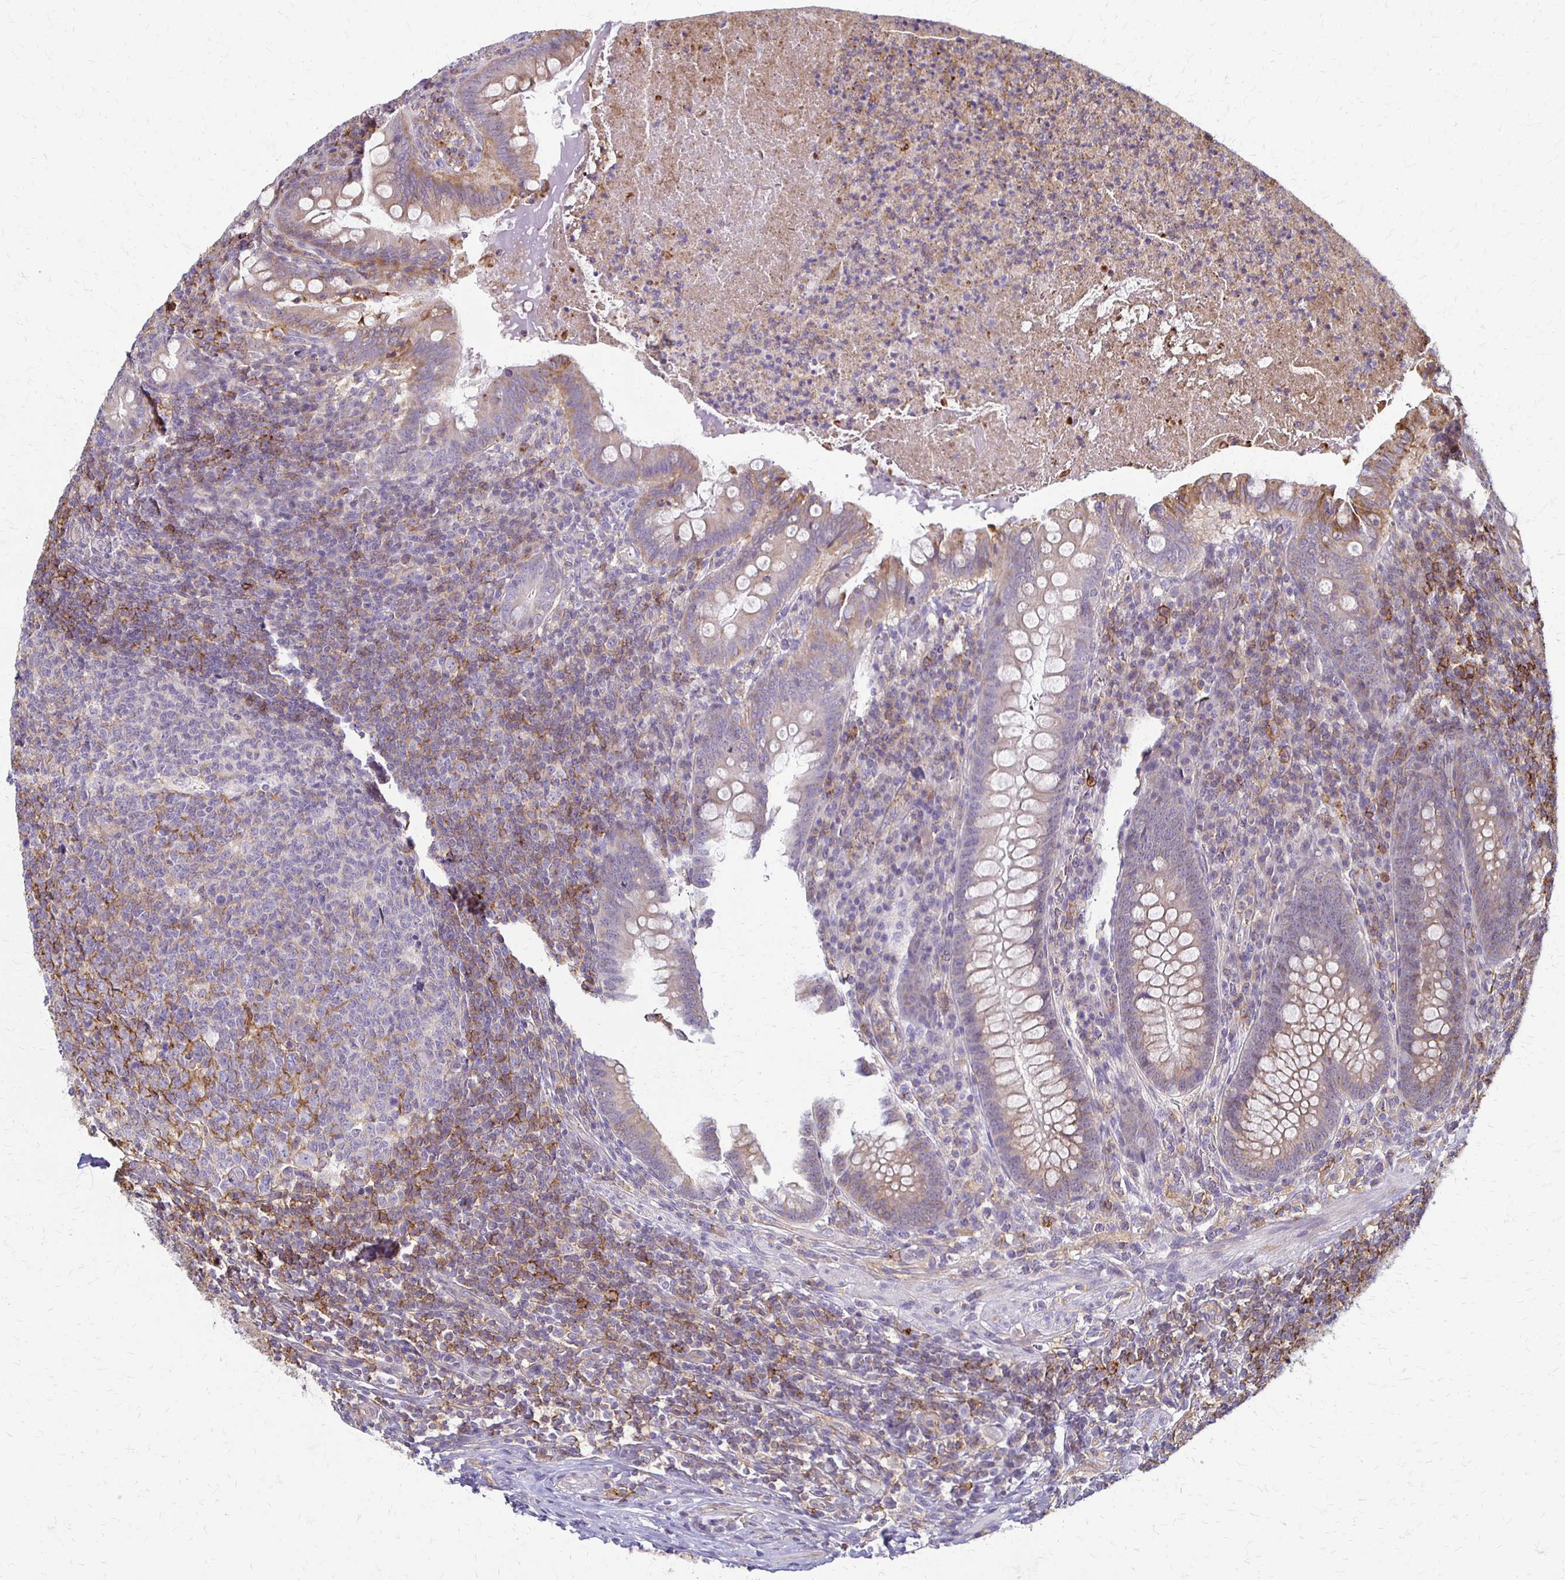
{"staining": {"intensity": "moderate", "quantity": "<25%", "location": "cytoplasmic/membranous"}, "tissue": "appendix", "cell_type": "Glandular cells", "image_type": "normal", "snomed": [{"axis": "morphology", "description": "Normal tissue, NOS"}, {"axis": "topography", "description": "Appendix"}], "caption": "A photomicrograph of human appendix stained for a protein reveals moderate cytoplasmic/membranous brown staining in glandular cells.", "gene": "SLC9A9", "patient": {"sex": "male", "age": 47}}